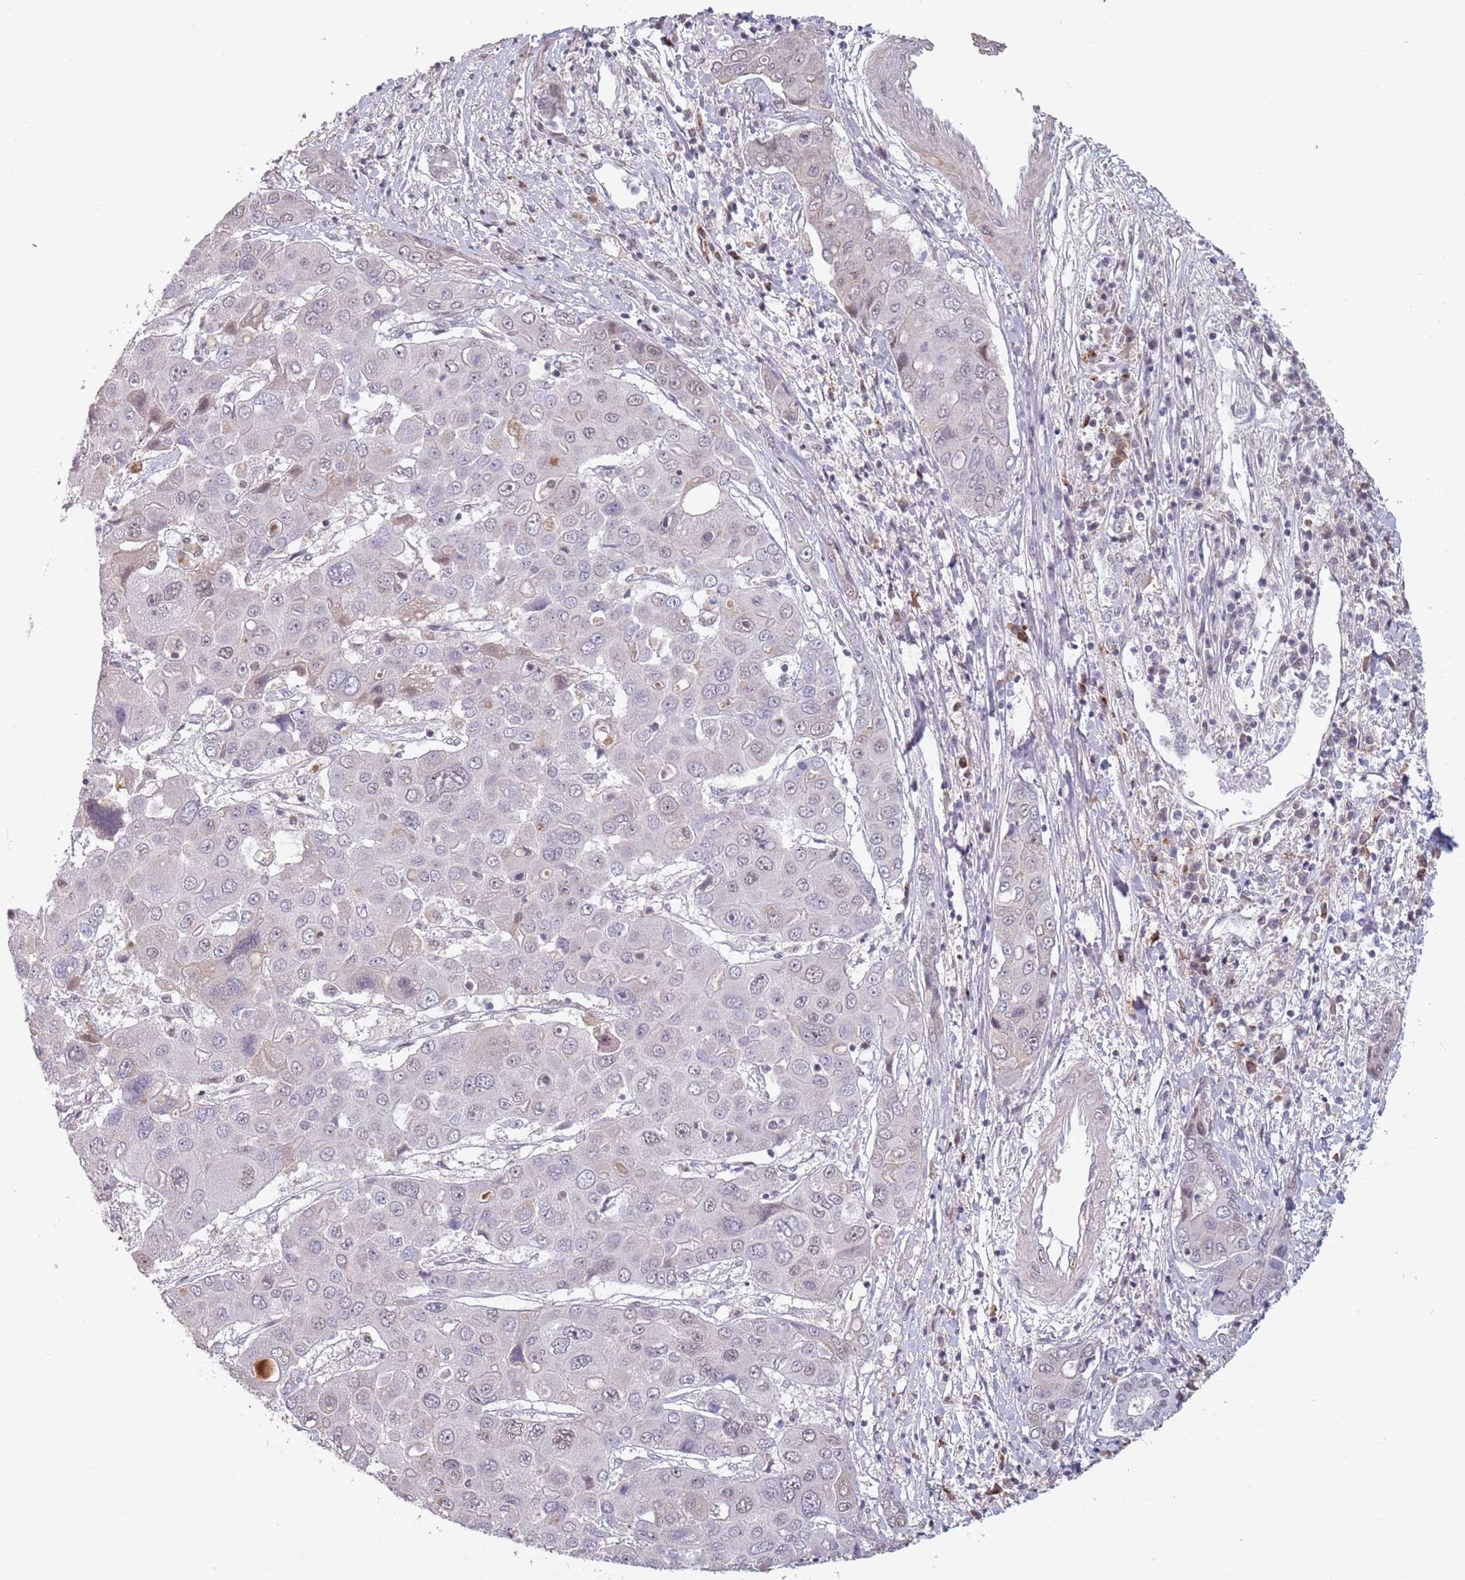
{"staining": {"intensity": "negative", "quantity": "none", "location": "none"}, "tissue": "liver cancer", "cell_type": "Tumor cells", "image_type": "cancer", "snomed": [{"axis": "morphology", "description": "Cholangiocarcinoma"}, {"axis": "topography", "description": "Liver"}], "caption": "Human cholangiocarcinoma (liver) stained for a protein using IHC reveals no positivity in tumor cells.", "gene": "CIZ1", "patient": {"sex": "male", "age": 67}}